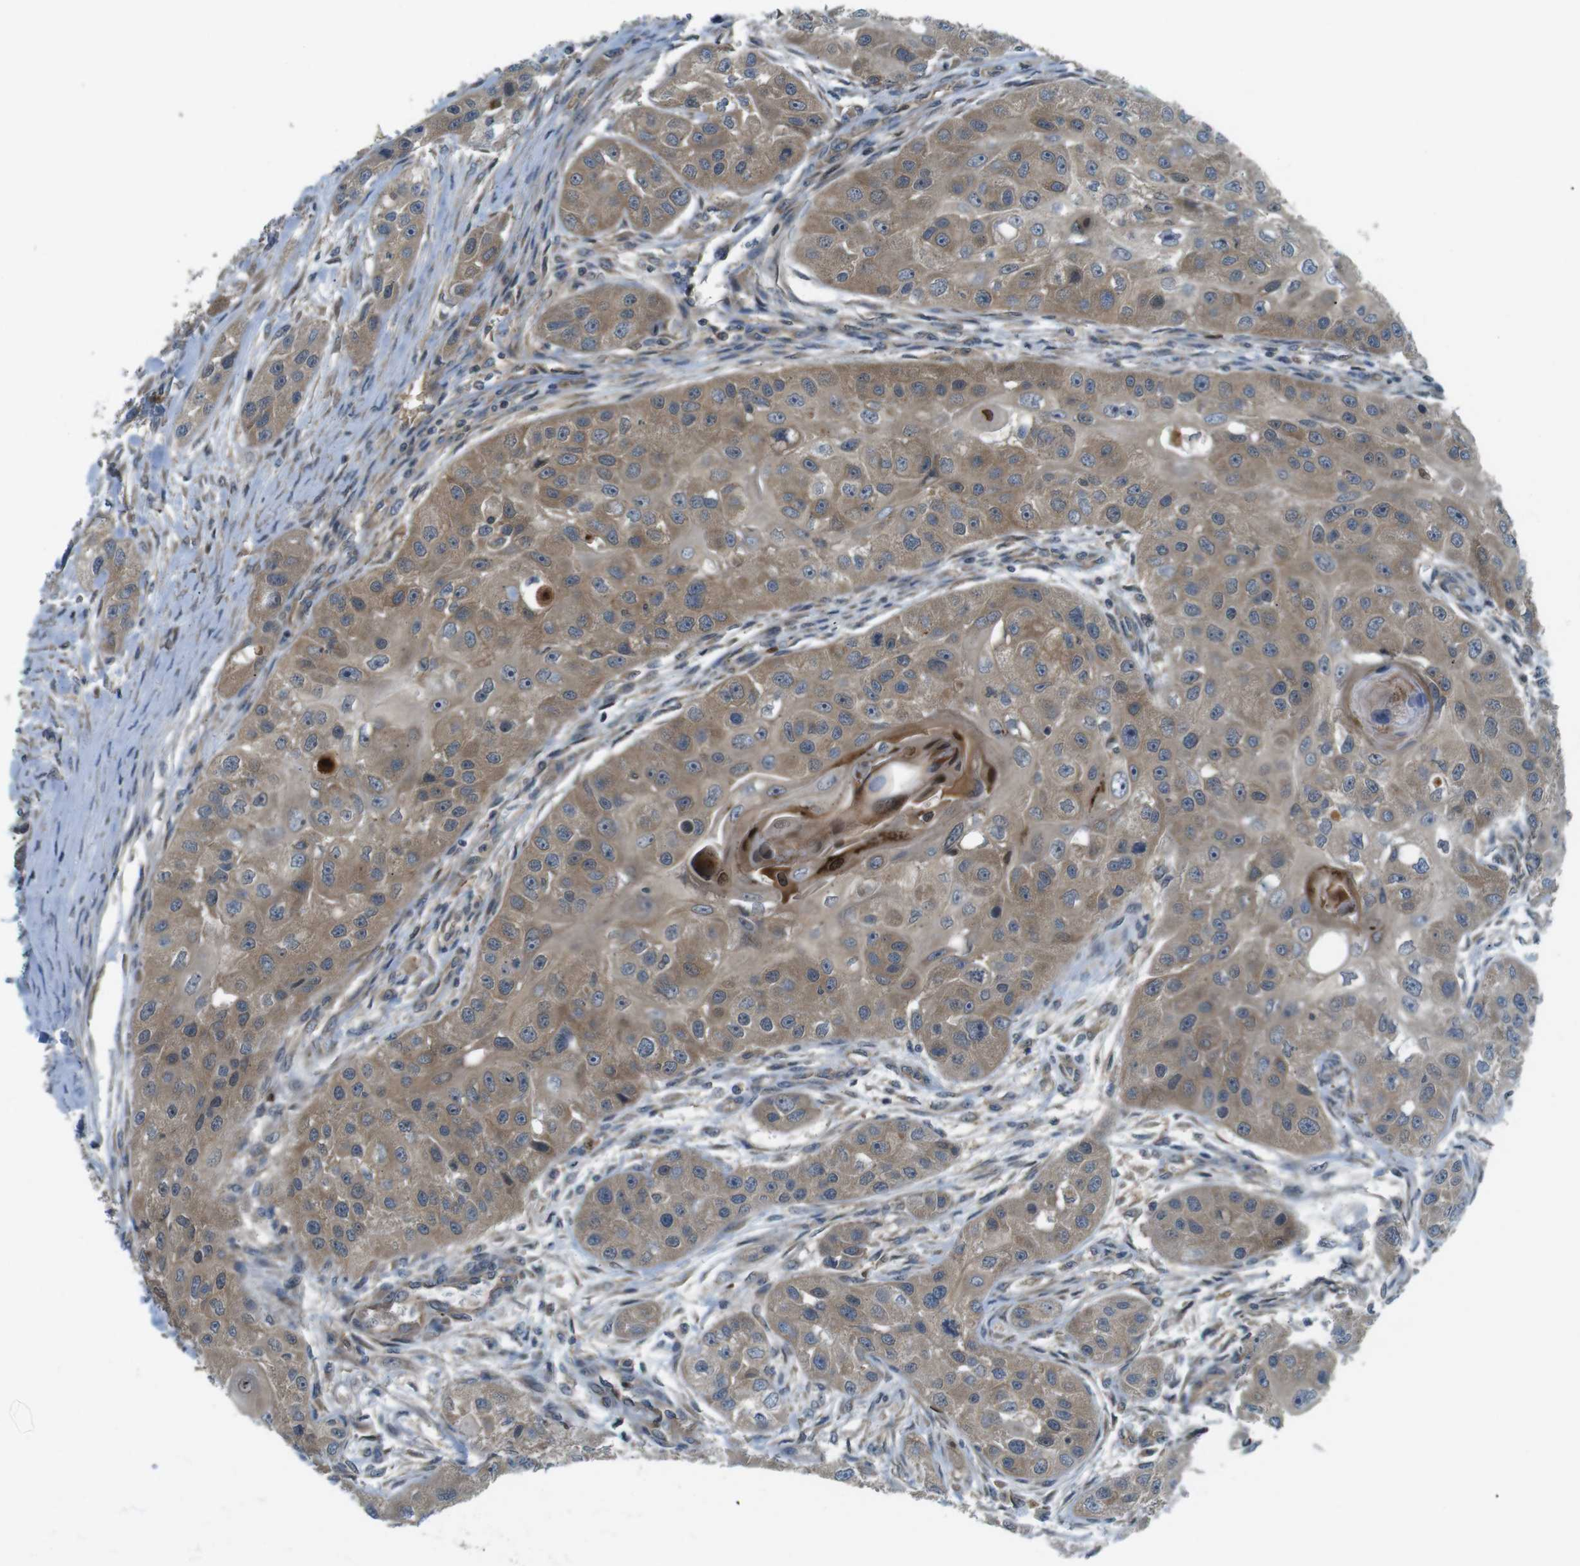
{"staining": {"intensity": "moderate", "quantity": ">75%", "location": "cytoplasmic/membranous"}, "tissue": "head and neck cancer", "cell_type": "Tumor cells", "image_type": "cancer", "snomed": [{"axis": "morphology", "description": "Normal tissue, NOS"}, {"axis": "morphology", "description": "Squamous cell carcinoma, NOS"}, {"axis": "topography", "description": "Skeletal muscle"}, {"axis": "topography", "description": "Head-Neck"}], "caption": "Protein expression analysis of human head and neck squamous cell carcinoma reveals moderate cytoplasmic/membranous staining in about >75% of tumor cells. Immunohistochemistry (ihc) stains the protein of interest in brown and the nuclei are stained blue.", "gene": "TSC1", "patient": {"sex": "male", "age": 51}}